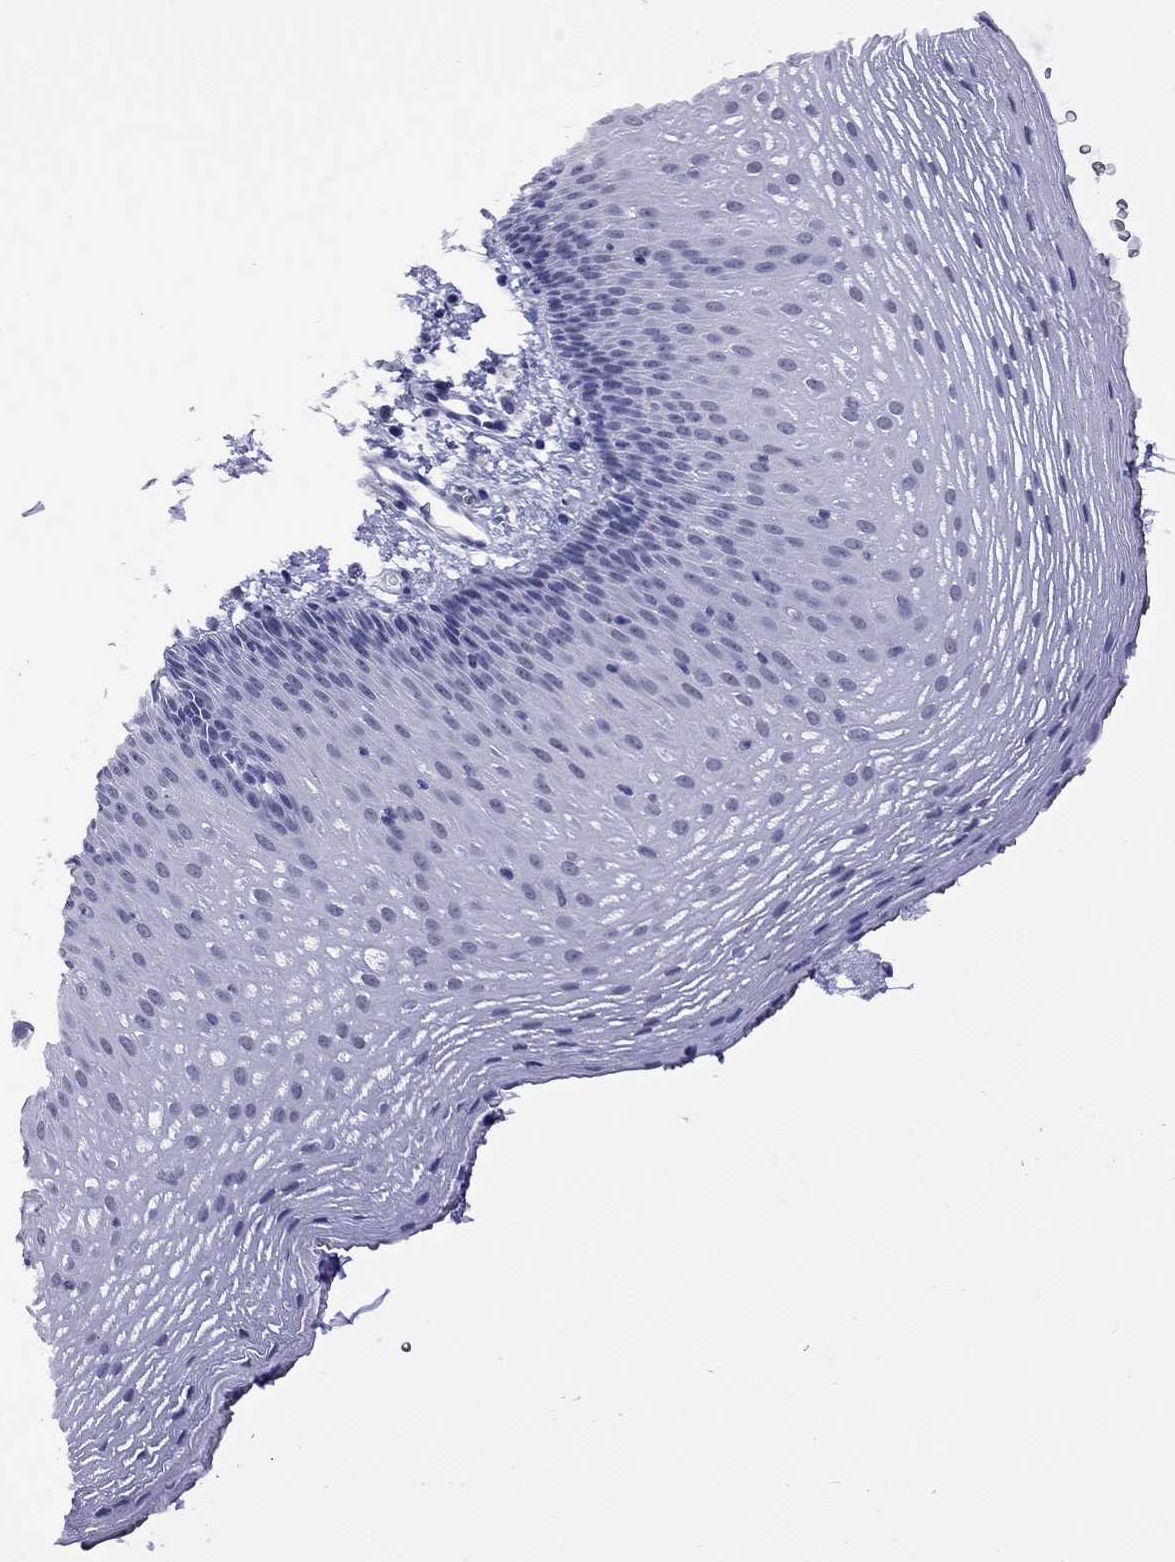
{"staining": {"intensity": "negative", "quantity": "none", "location": "none"}, "tissue": "esophagus", "cell_type": "Squamous epithelial cells", "image_type": "normal", "snomed": [{"axis": "morphology", "description": "Normal tissue, NOS"}, {"axis": "topography", "description": "Esophagus"}], "caption": "Histopathology image shows no significant protein positivity in squamous epithelial cells of benign esophagus.", "gene": "SLC30A8", "patient": {"sex": "male", "age": 76}}